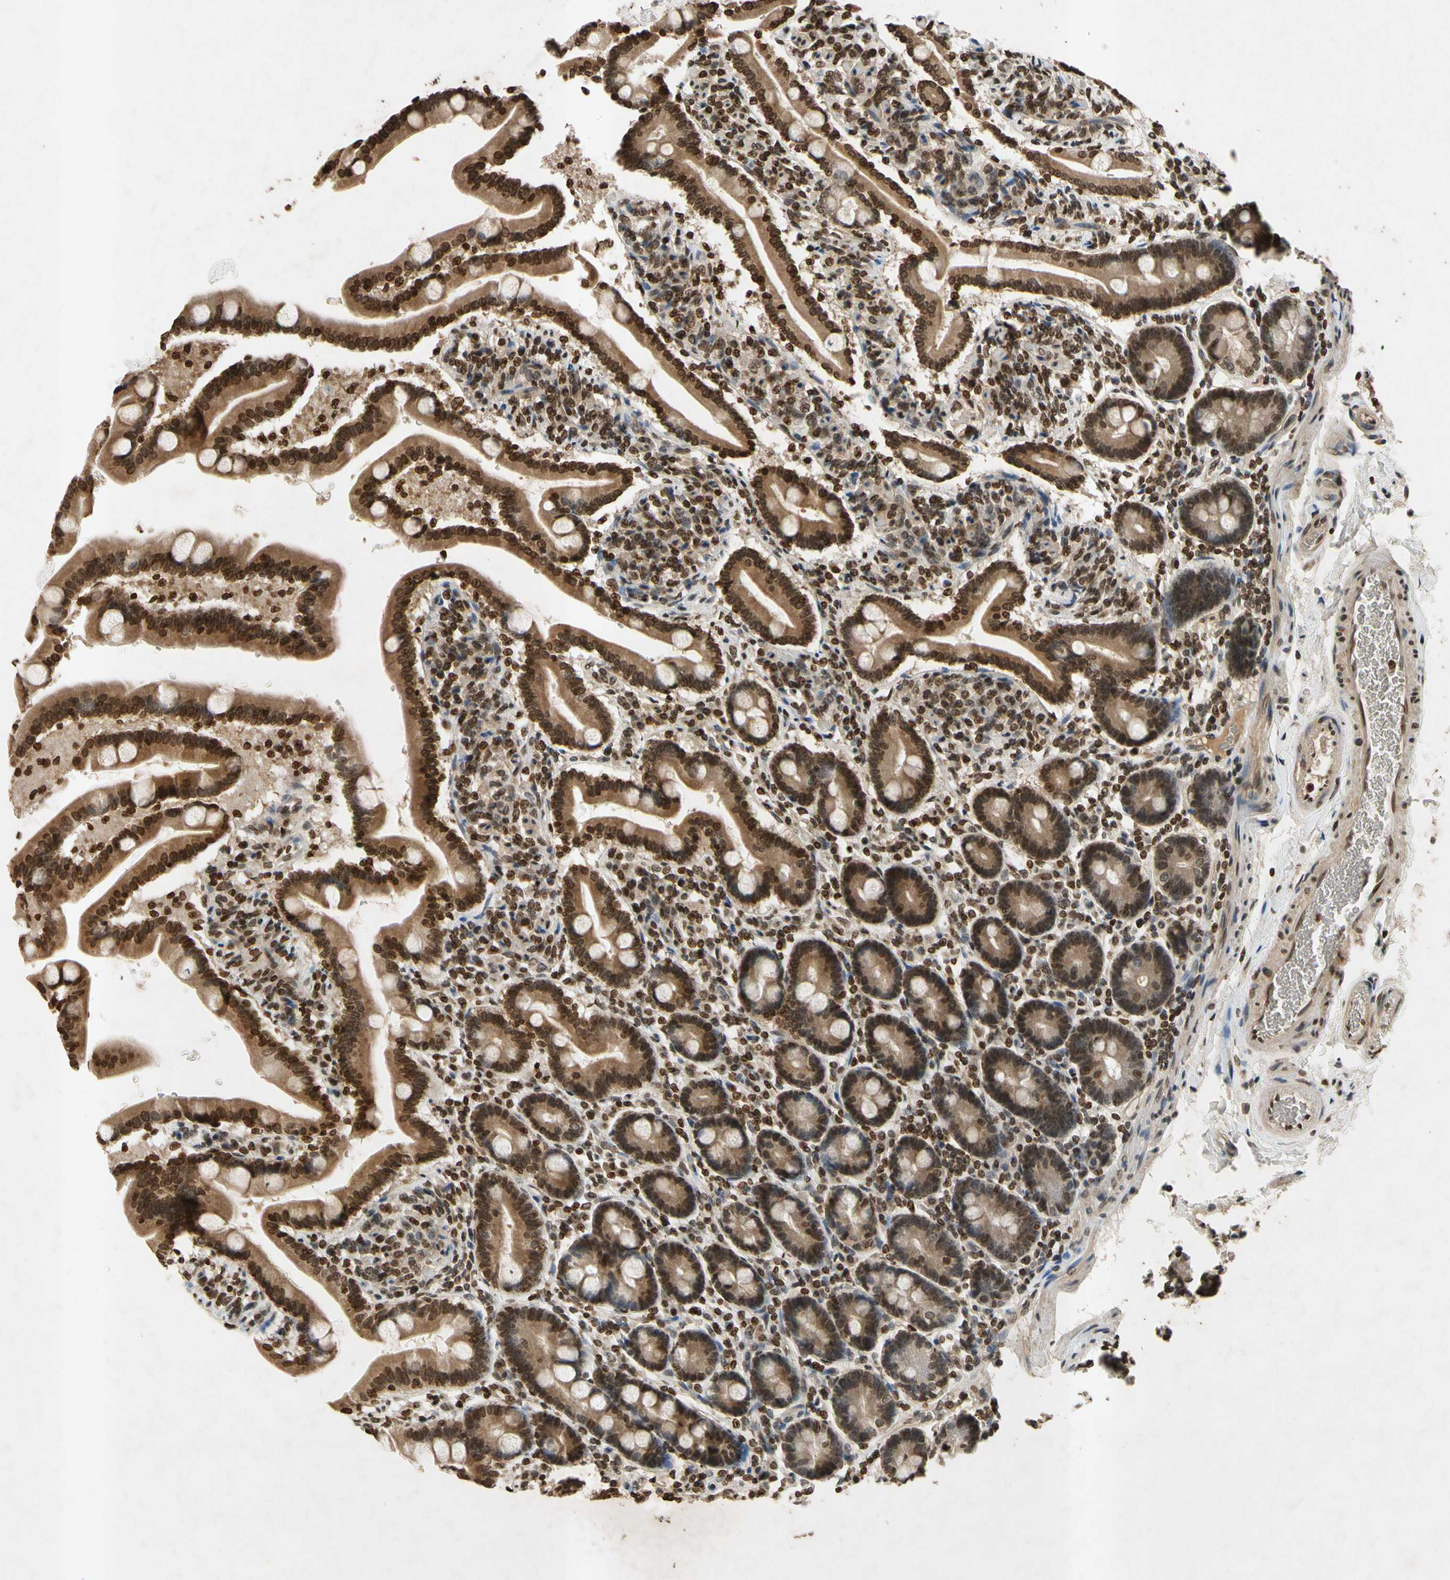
{"staining": {"intensity": "moderate", "quantity": ">75%", "location": "cytoplasmic/membranous,nuclear"}, "tissue": "duodenum", "cell_type": "Glandular cells", "image_type": "normal", "snomed": [{"axis": "morphology", "description": "Normal tissue, NOS"}, {"axis": "topography", "description": "Duodenum"}], "caption": "Immunohistochemical staining of normal human duodenum reveals moderate cytoplasmic/membranous,nuclear protein expression in approximately >75% of glandular cells. (IHC, brightfield microscopy, high magnification).", "gene": "HOXB3", "patient": {"sex": "male", "age": 54}}